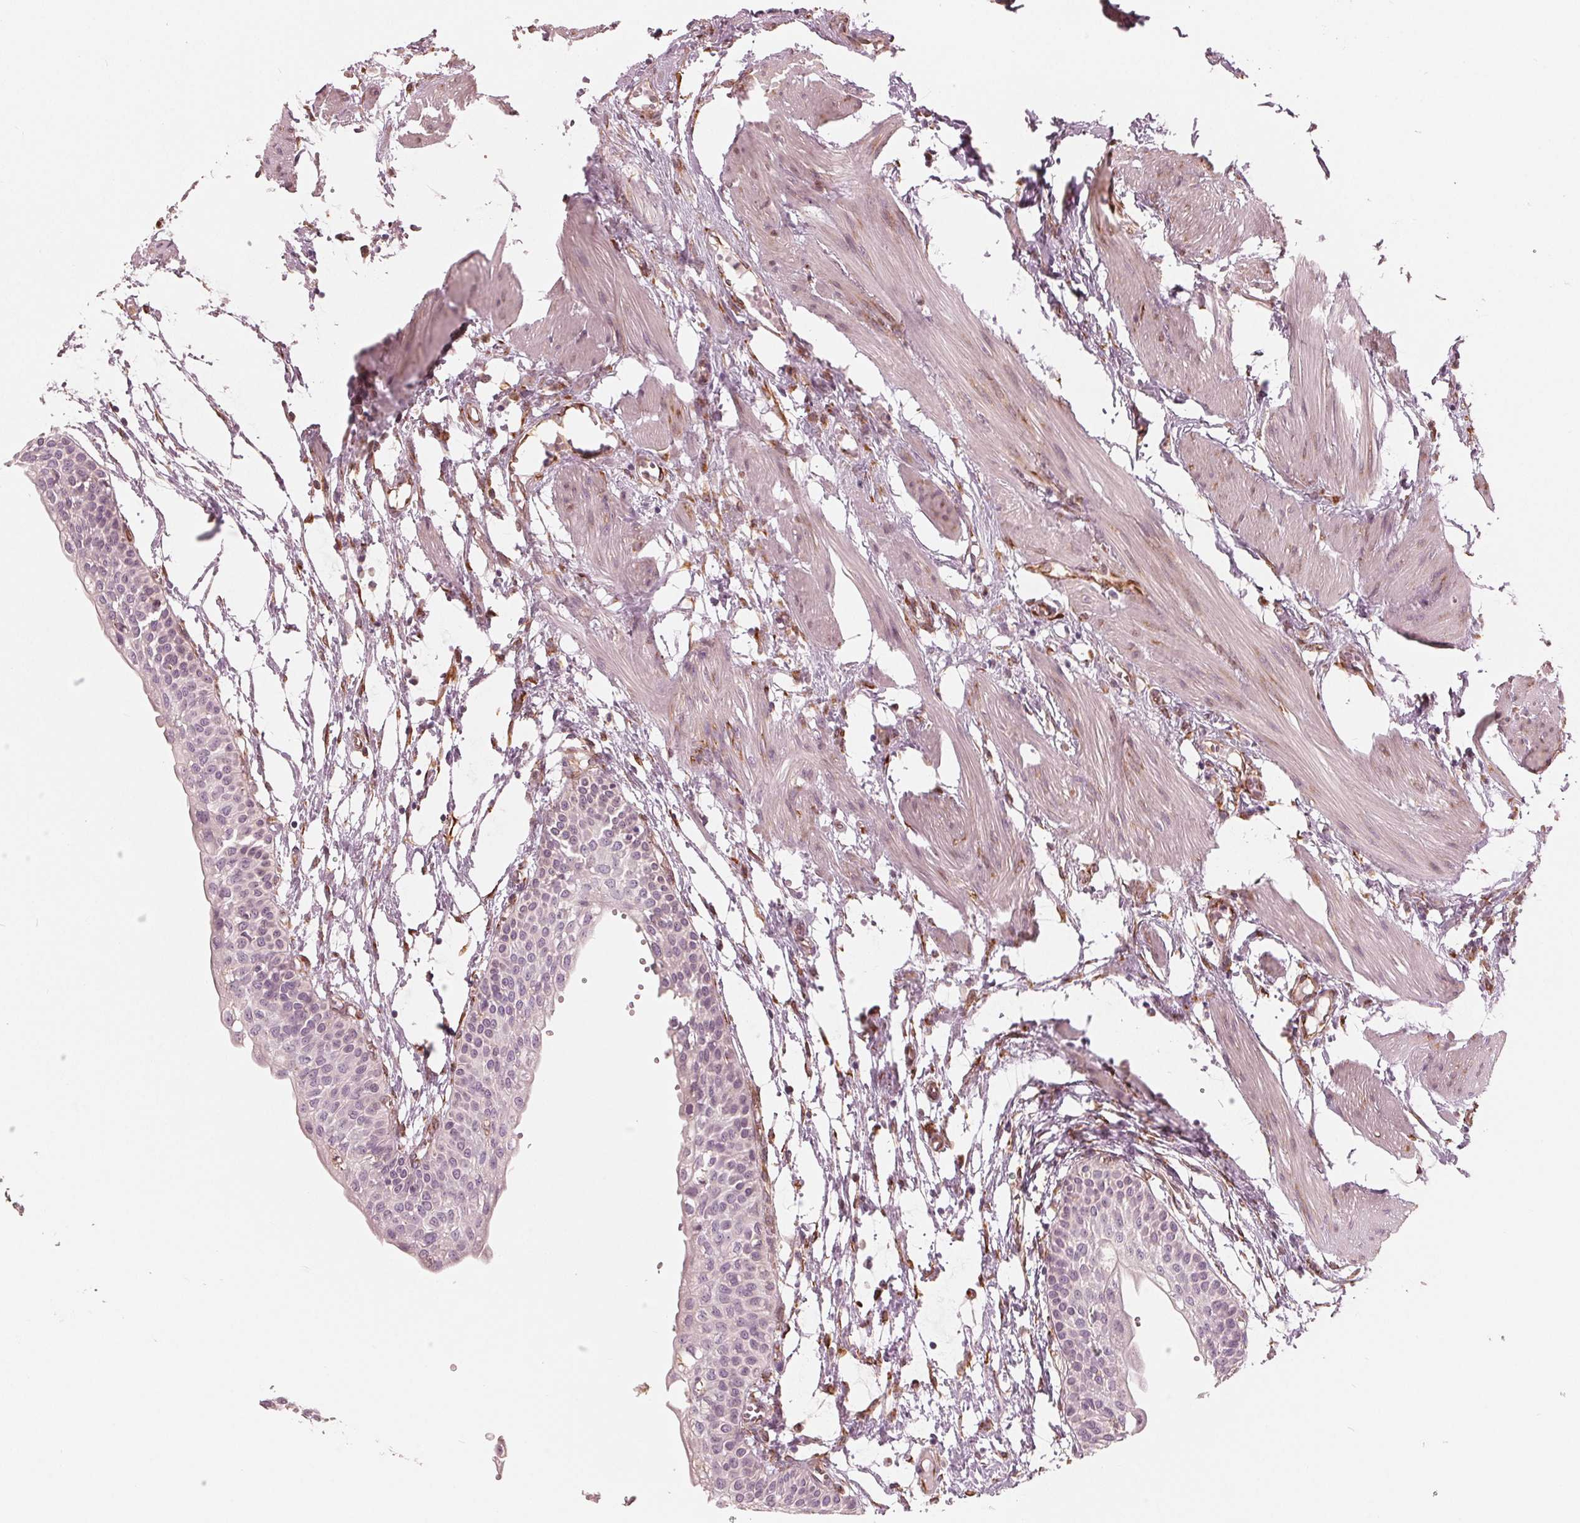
{"staining": {"intensity": "weak", "quantity": "<25%", "location": "cytoplasmic/membranous"}, "tissue": "urinary bladder", "cell_type": "Urothelial cells", "image_type": "normal", "snomed": [{"axis": "morphology", "description": "Normal tissue, NOS"}, {"axis": "topography", "description": "Urinary bladder"}, {"axis": "topography", "description": "Peripheral nerve tissue"}], "caption": "A micrograph of urinary bladder stained for a protein demonstrates no brown staining in urothelial cells.", "gene": "IKBIP", "patient": {"sex": "male", "age": 55}}